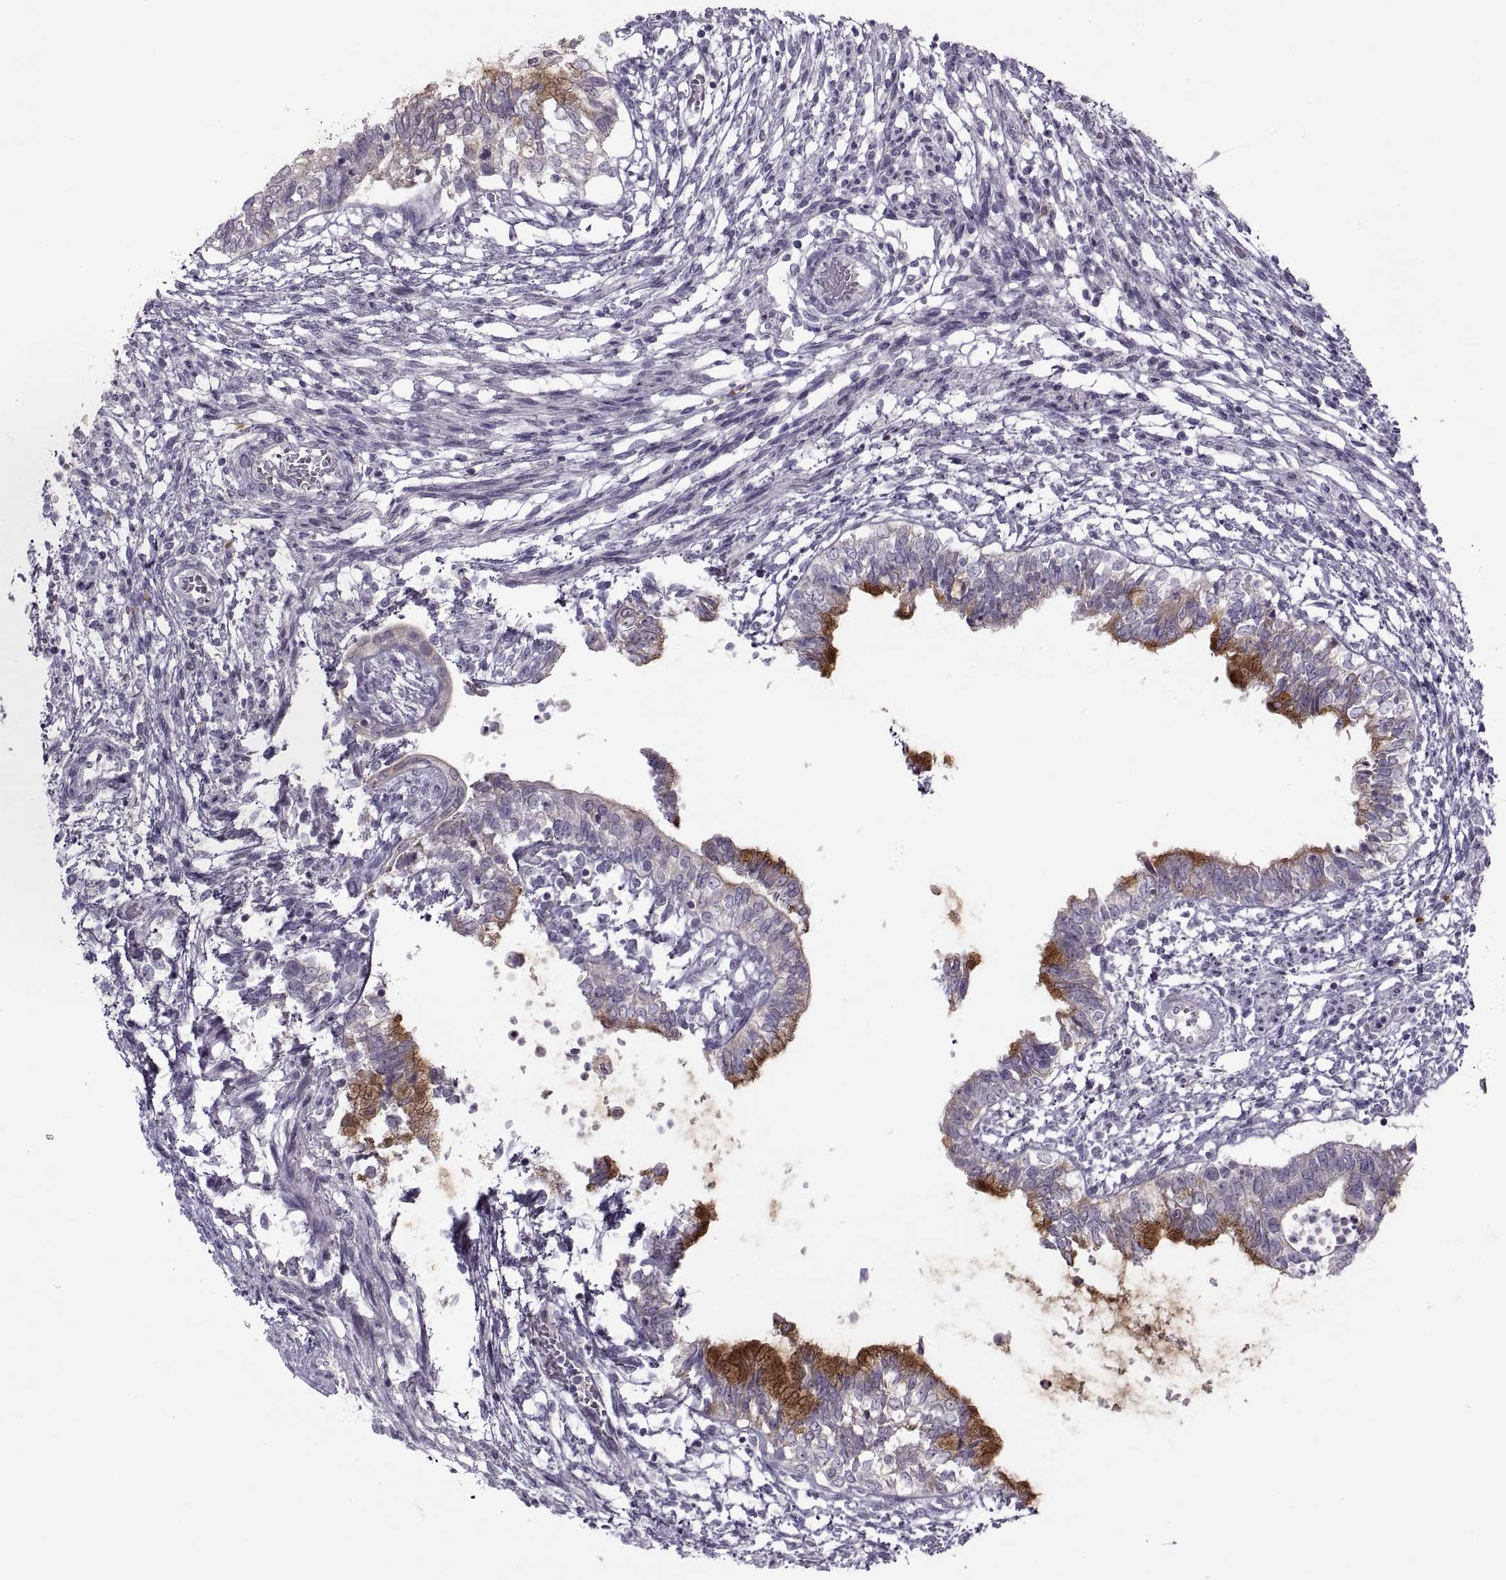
{"staining": {"intensity": "moderate", "quantity": "<25%", "location": "cytoplasmic/membranous"}, "tissue": "testis cancer", "cell_type": "Tumor cells", "image_type": "cancer", "snomed": [{"axis": "morphology", "description": "Carcinoma, Embryonal, NOS"}, {"axis": "topography", "description": "Testis"}], "caption": "Protein staining demonstrates moderate cytoplasmic/membranous staining in approximately <25% of tumor cells in testis cancer (embryonal carcinoma). The staining was performed using DAB to visualize the protein expression in brown, while the nuclei were stained in blue with hematoxylin (Magnification: 20x).", "gene": "H2AP", "patient": {"sex": "male", "age": 37}}